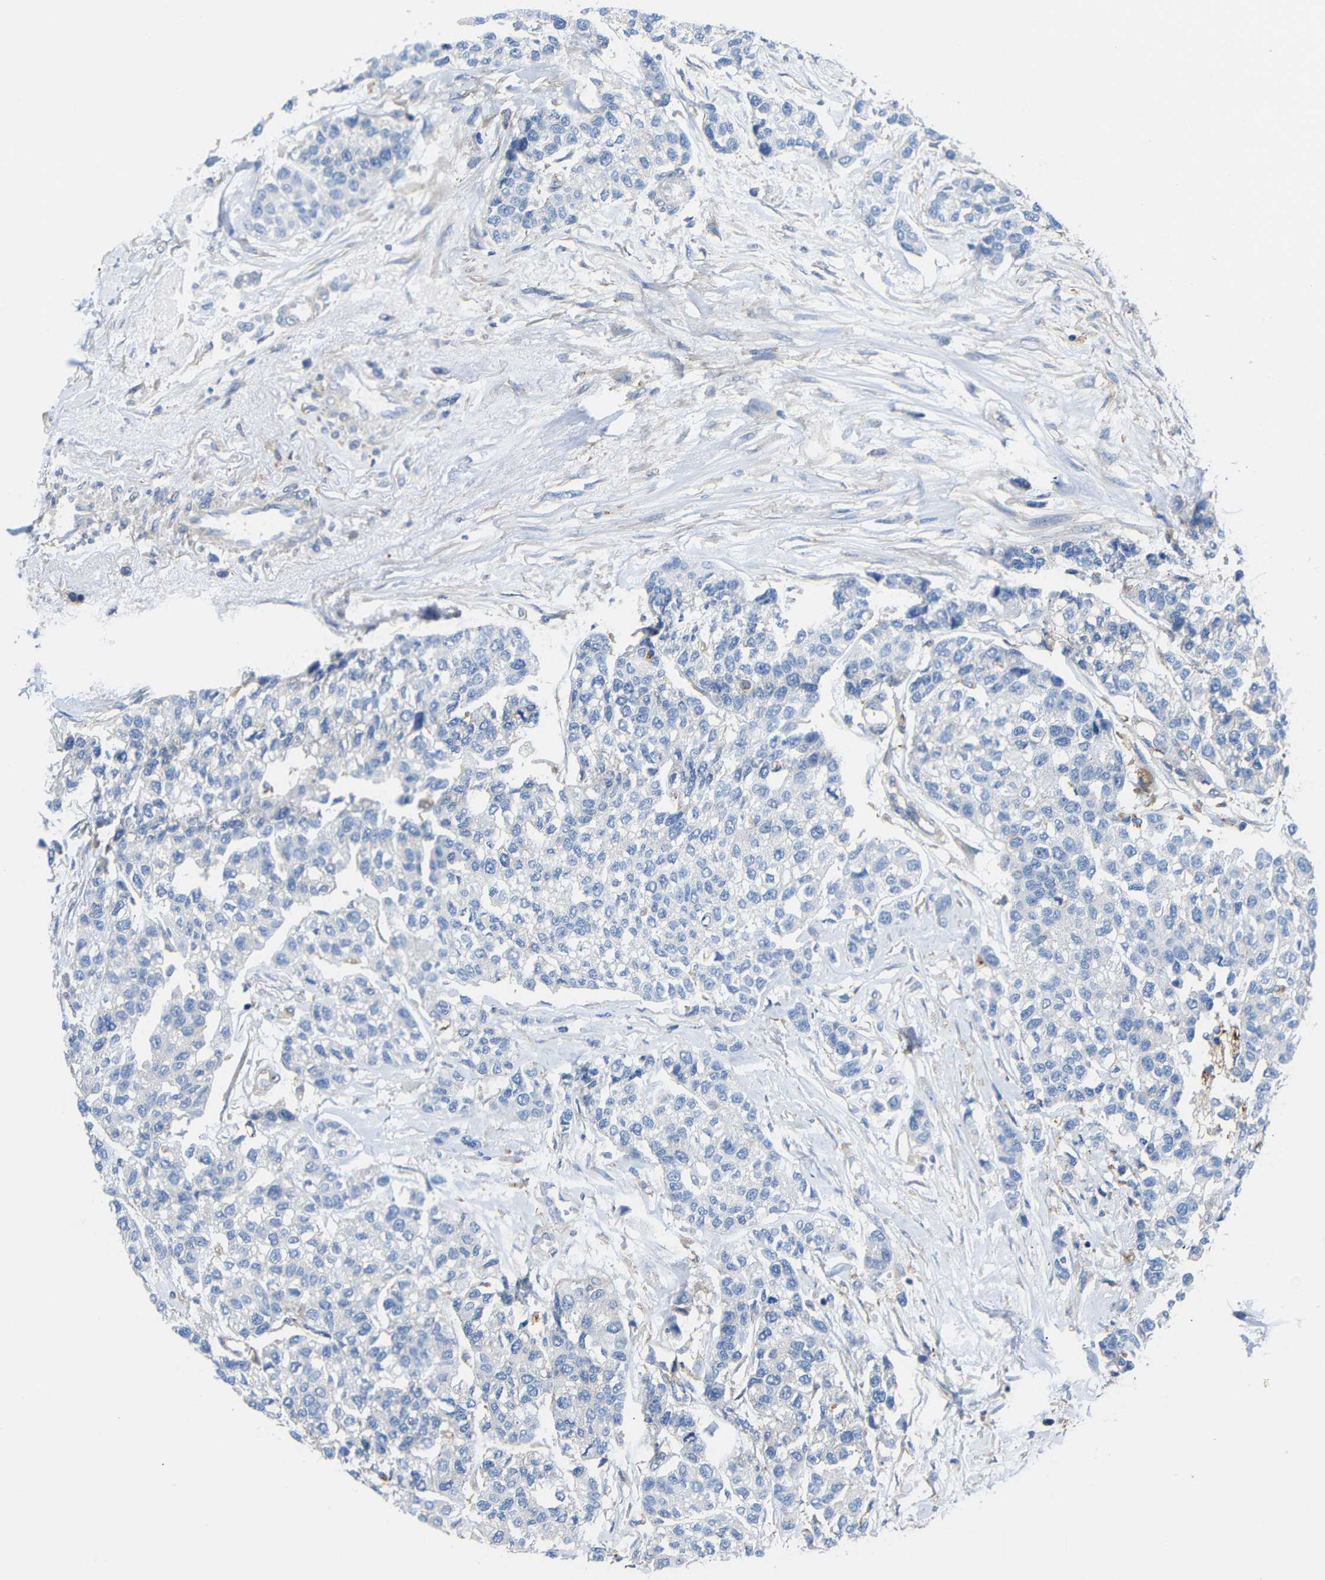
{"staining": {"intensity": "negative", "quantity": "none", "location": "none"}, "tissue": "breast cancer", "cell_type": "Tumor cells", "image_type": "cancer", "snomed": [{"axis": "morphology", "description": "Duct carcinoma"}, {"axis": "topography", "description": "Breast"}], "caption": "IHC micrograph of breast cancer stained for a protein (brown), which exhibits no expression in tumor cells.", "gene": "SYPL1", "patient": {"sex": "female", "age": 51}}